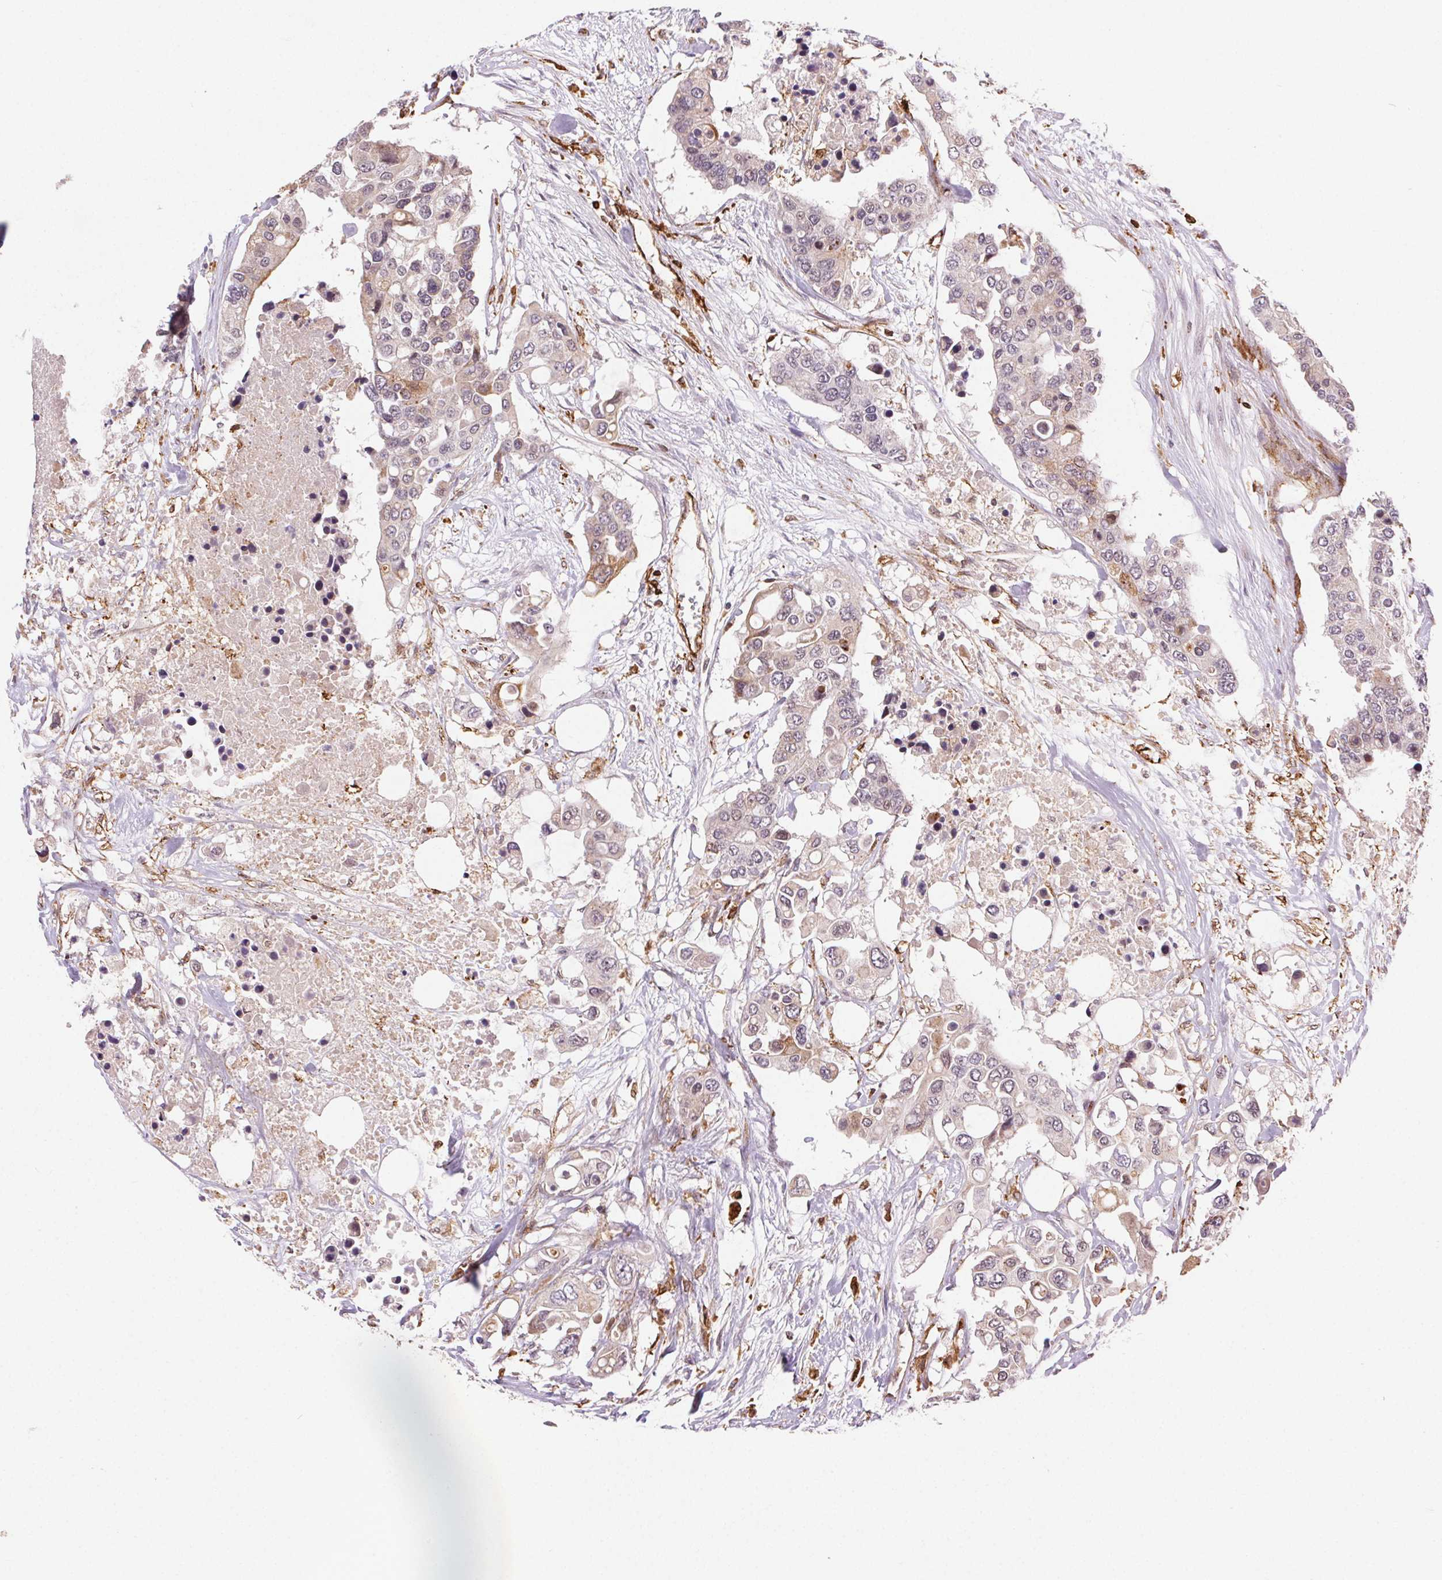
{"staining": {"intensity": "weak", "quantity": "<25%", "location": "cytoplasmic/membranous"}, "tissue": "colorectal cancer", "cell_type": "Tumor cells", "image_type": "cancer", "snomed": [{"axis": "morphology", "description": "Adenocarcinoma, NOS"}, {"axis": "topography", "description": "Colon"}], "caption": "Immunohistochemical staining of adenocarcinoma (colorectal) shows no significant expression in tumor cells.", "gene": "RNASET2", "patient": {"sex": "male", "age": 77}}